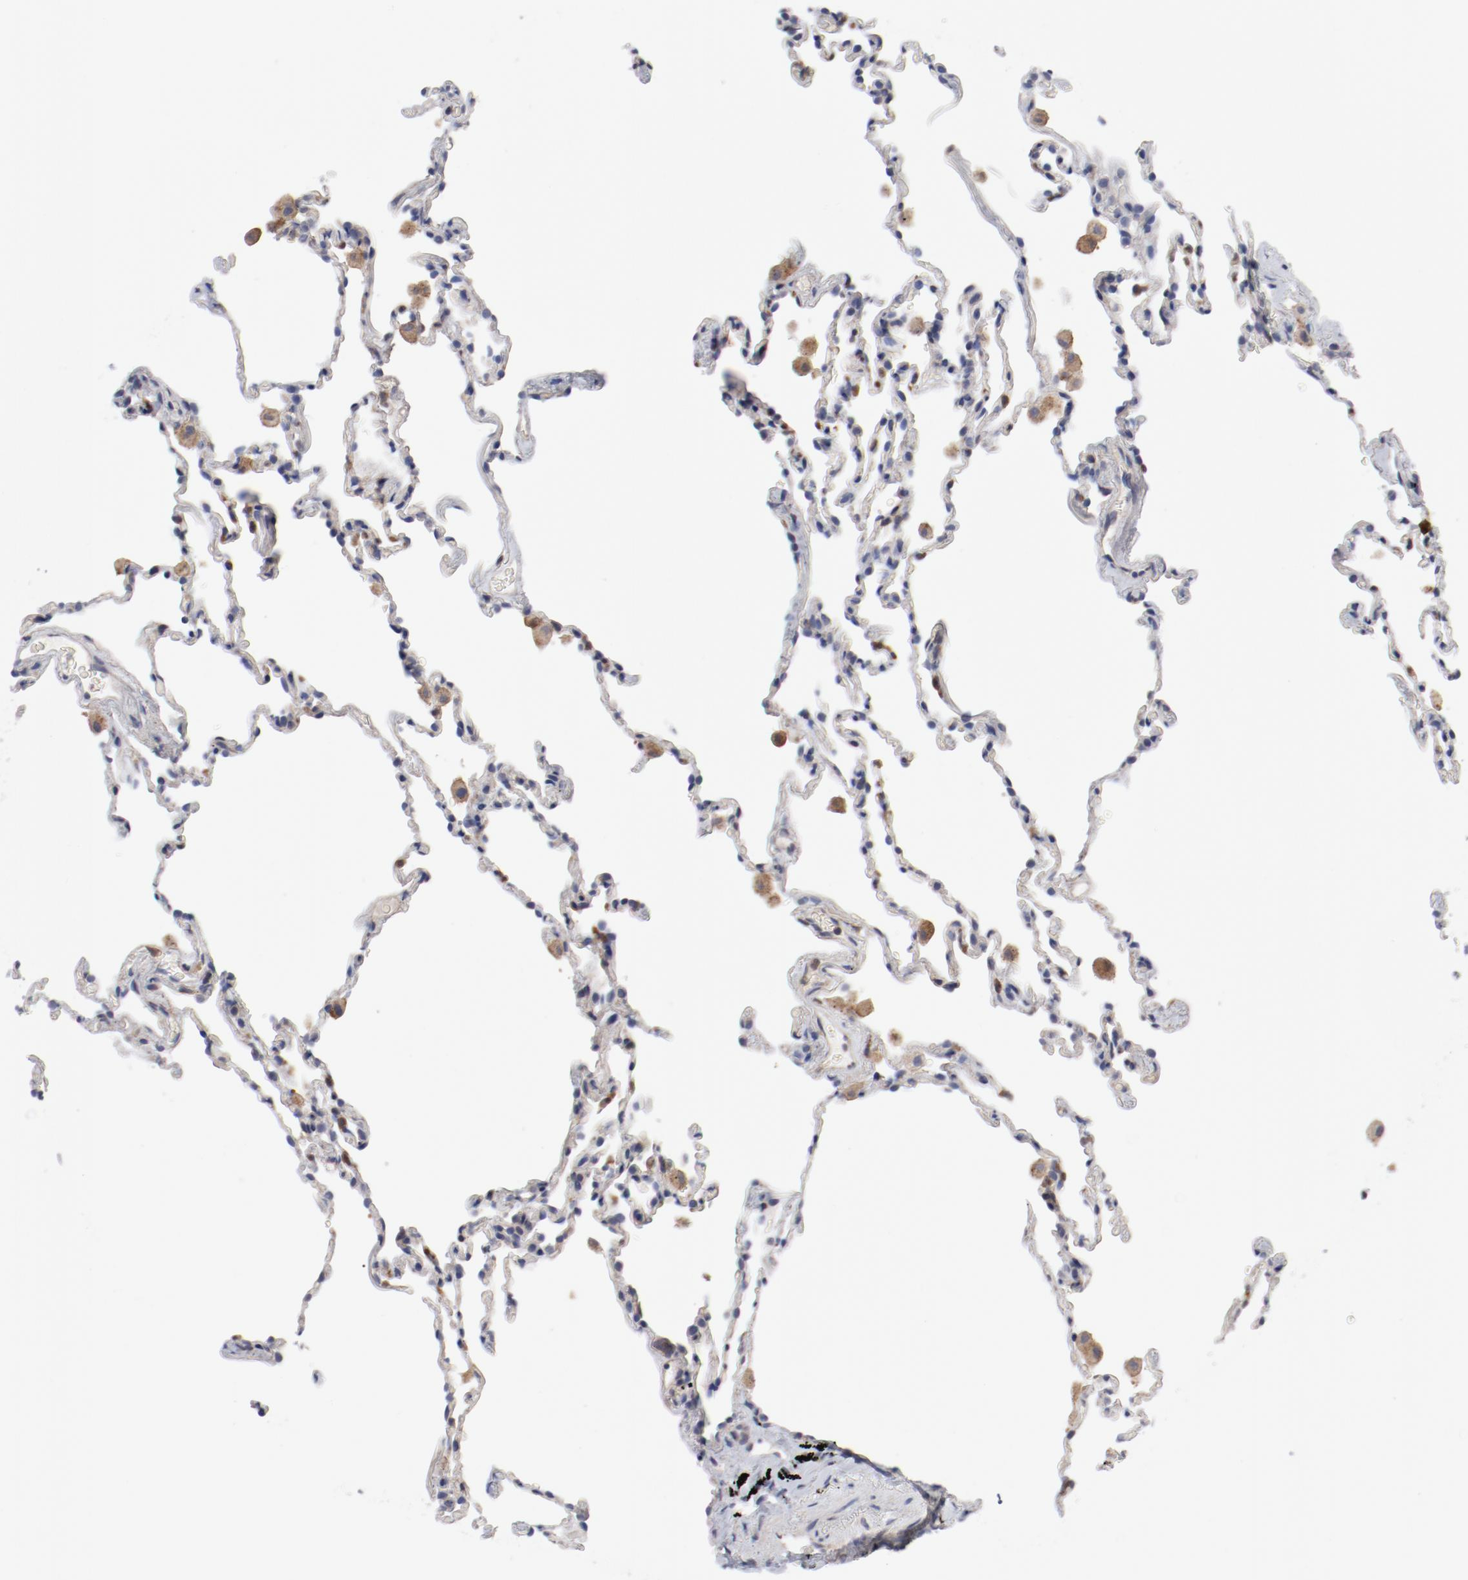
{"staining": {"intensity": "negative", "quantity": "none", "location": "none"}, "tissue": "lung", "cell_type": "Alveolar cells", "image_type": "normal", "snomed": [{"axis": "morphology", "description": "Normal tissue, NOS"}, {"axis": "morphology", "description": "Soft tissue tumor metastatic"}, {"axis": "topography", "description": "Lung"}], "caption": "IHC of unremarkable lung demonstrates no positivity in alveolar cells.", "gene": "CBL", "patient": {"sex": "male", "age": 59}}